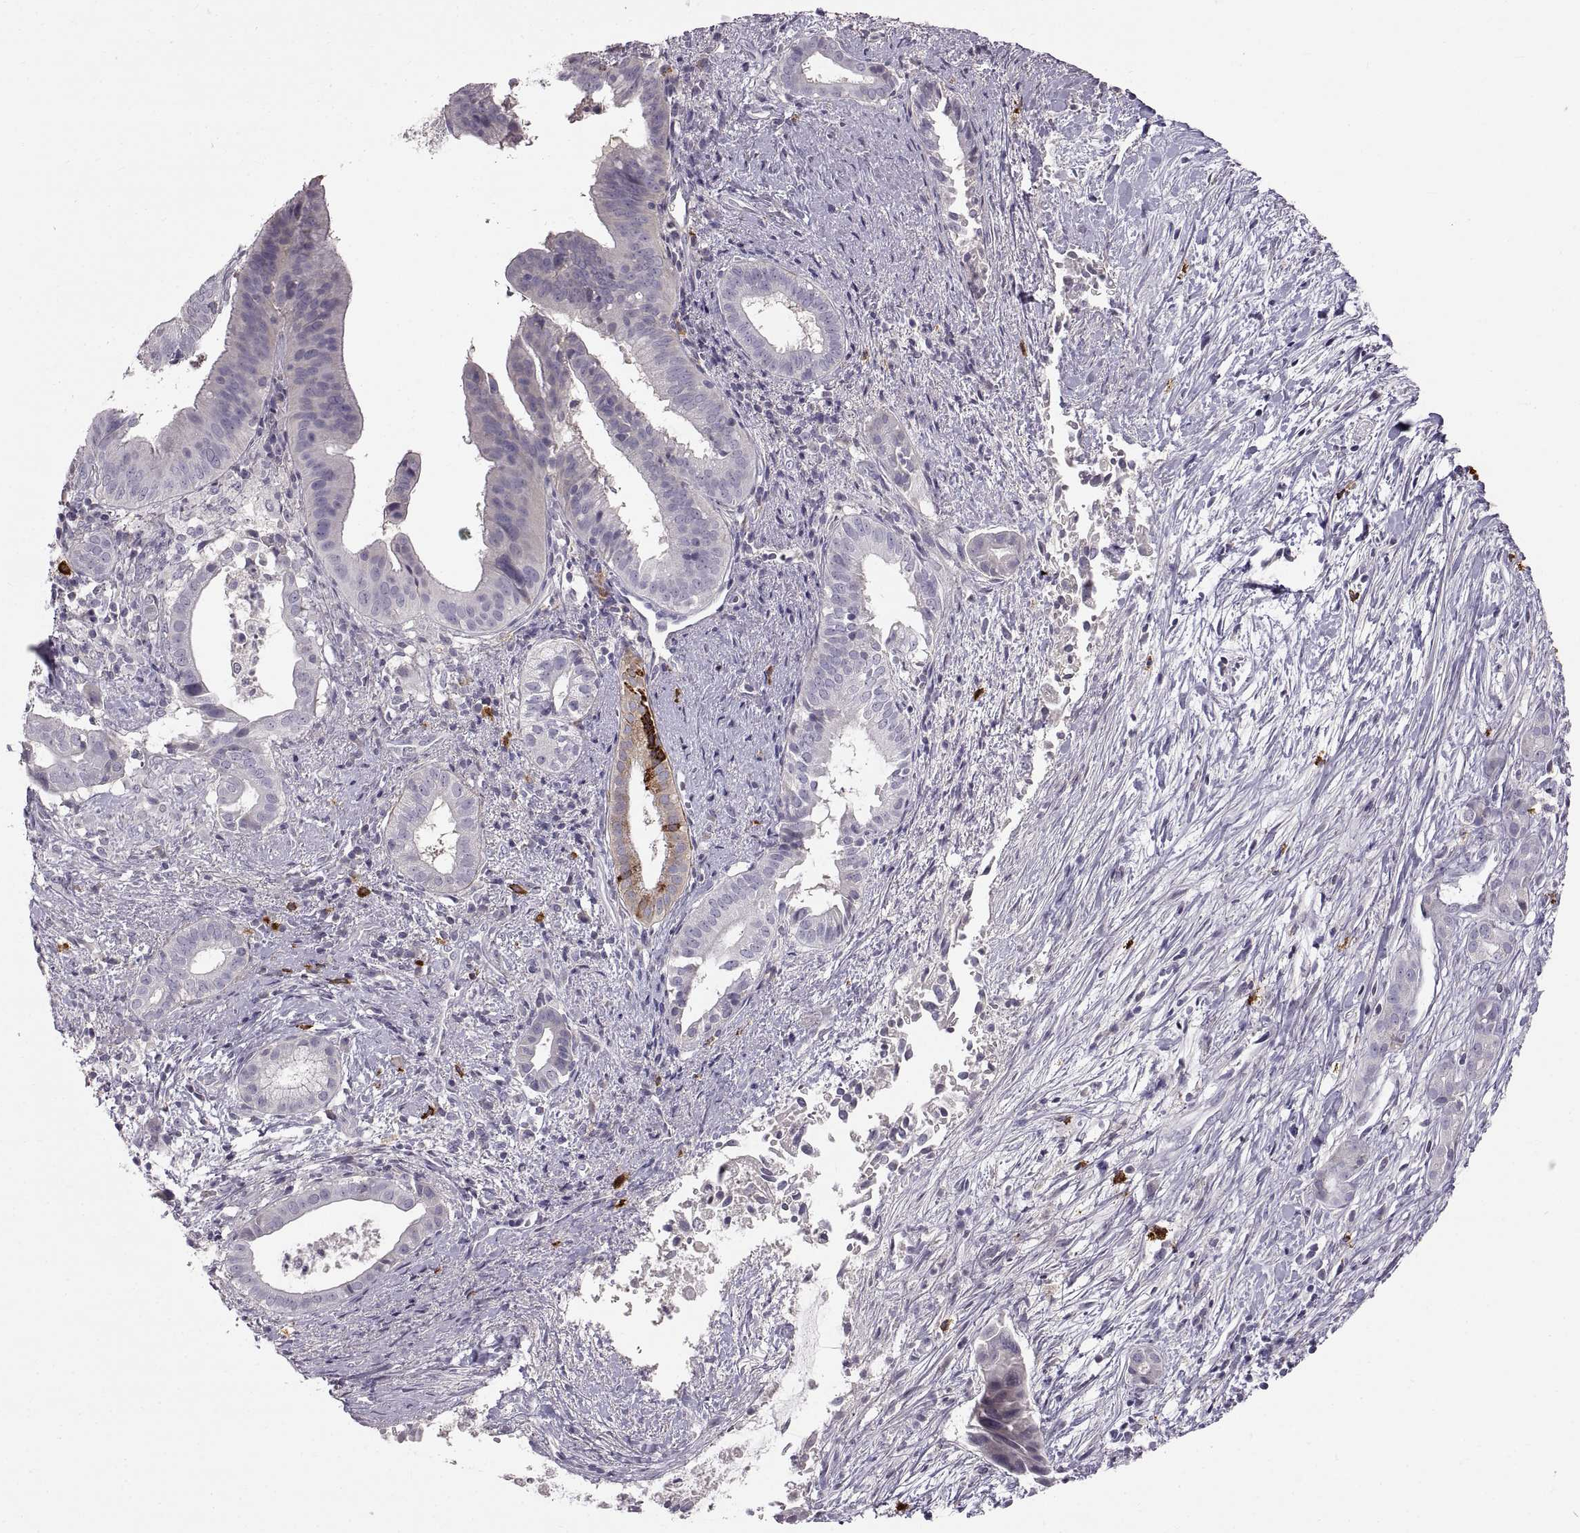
{"staining": {"intensity": "negative", "quantity": "none", "location": "none"}, "tissue": "pancreatic cancer", "cell_type": "Tumor cells", "image_type": "cancer", "snomed": [{"axis": "morphology", "description": "Adenocarcinoma, NOS"}, {"axis": "topography", "description": "Pancreas"}], "caption": "The immunohistochemistry histopathology image has no significant staining in tumor cells of pancreatic cancer tissue.", "gene": "WFDC8", "patient": {"sex": "male", "age": 61}}